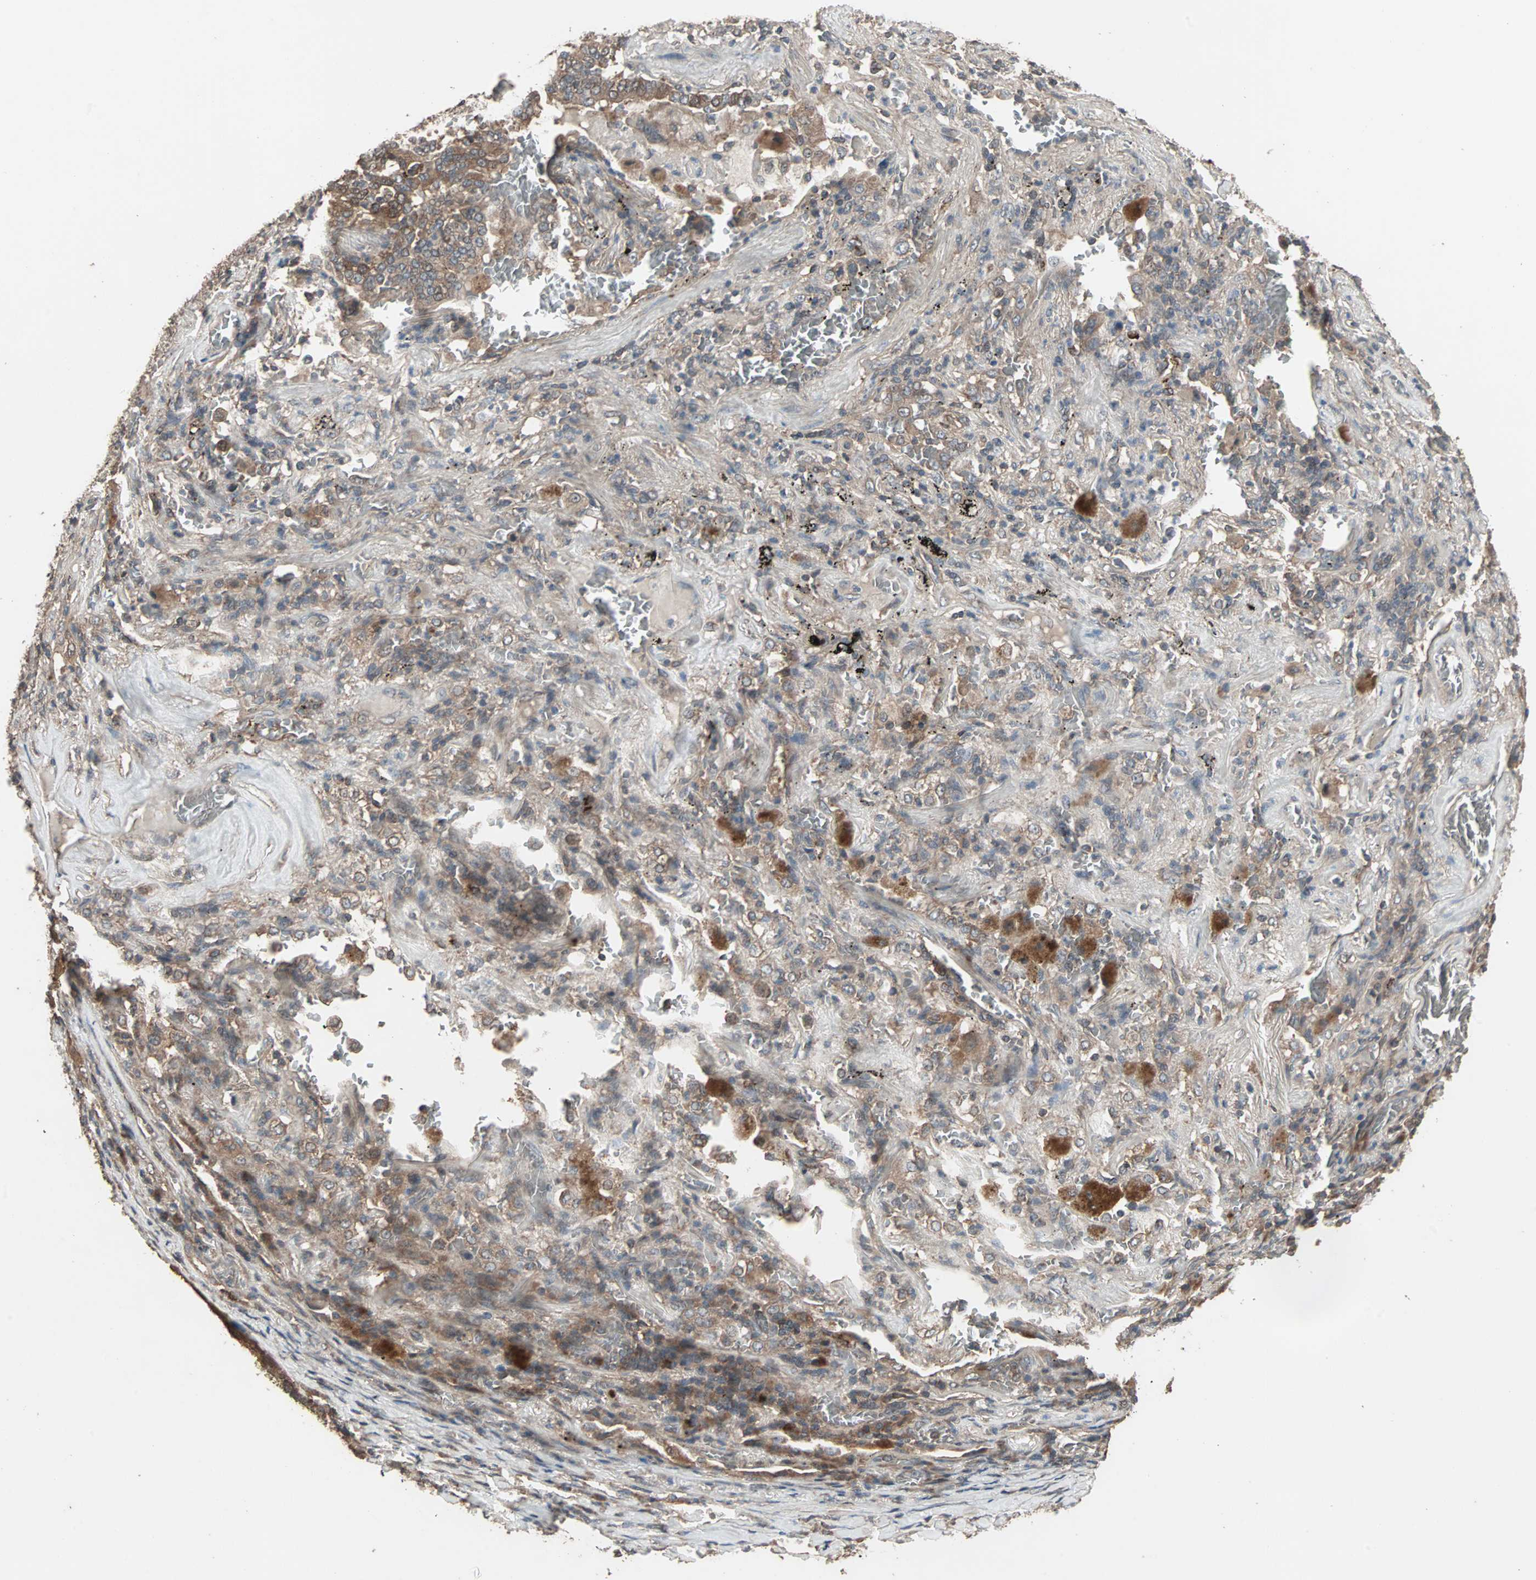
{"staining": {"intensity": "moderate", "quantity": ">75%", "location": "cytoplasmic/membranous"}, "tissue": "lung cancer", "cell_type": "Tumor cells", "image_type": "cancer", "snomed": [{"axis": "morphology", "description": "Squamous cell carcinoma, NOS"}, {"axis": "topography", "description": "Lung"}], "caption": "Immunohistochemistry (IHC) histopathology image of human squamous cell carcinoma (lung) stained for a protein (brown), which displays medium levels of moderate cytoplasmic/membranous staining in about >75% of tumor cells.", "gene": "UBAC1", "patient": {"sex": "male", "age": 57}}